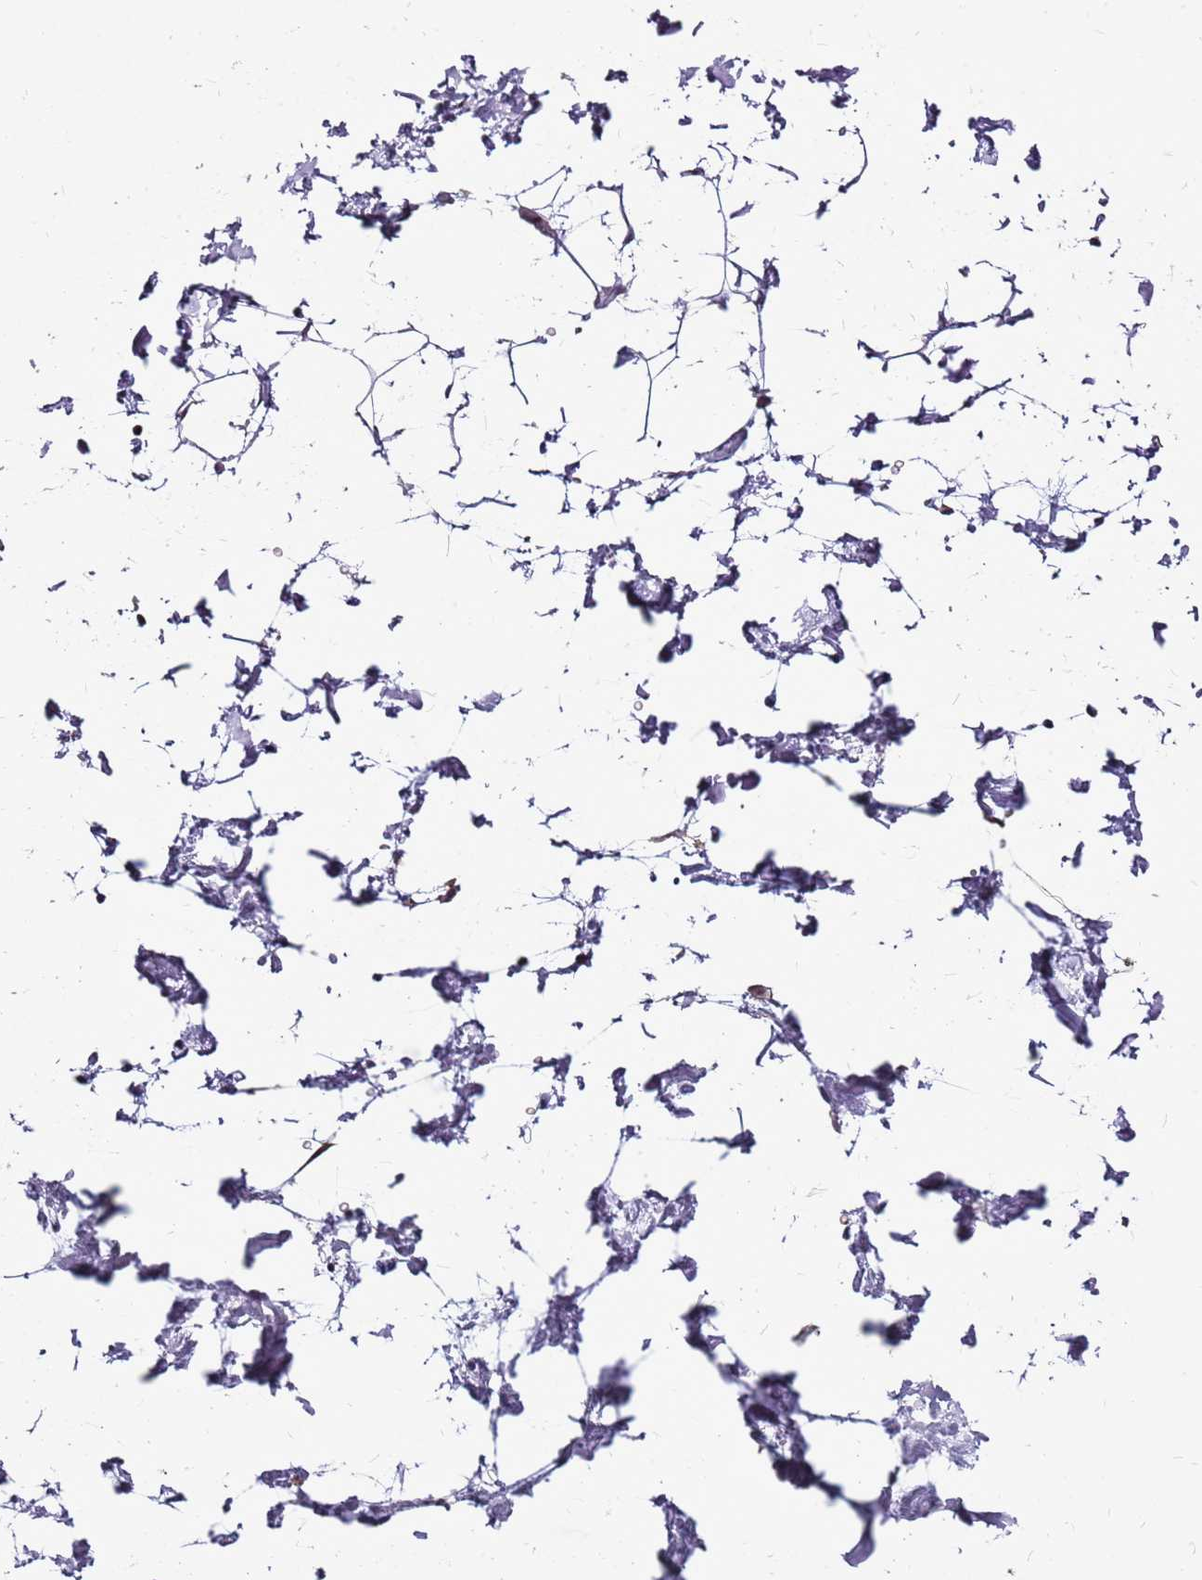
{"staining": {"intensity": "negative", "quantity": "none", "location": "none"}, "tissue": "adipose tissue", "cell_type": "Adipocytes", "image_type": "normal", "snomed": [{"axis": "morphology", "description": "Normal tissue, NOS"}, {"axis": "topography", "description": "Soft tissue"}], "caption": "This is a image of IHC staining of unremarkable adipose tissue, which shows no expression in adipocytes.", "gene": "CCDC166", "patient": {"sex": "male", "age": 72}}